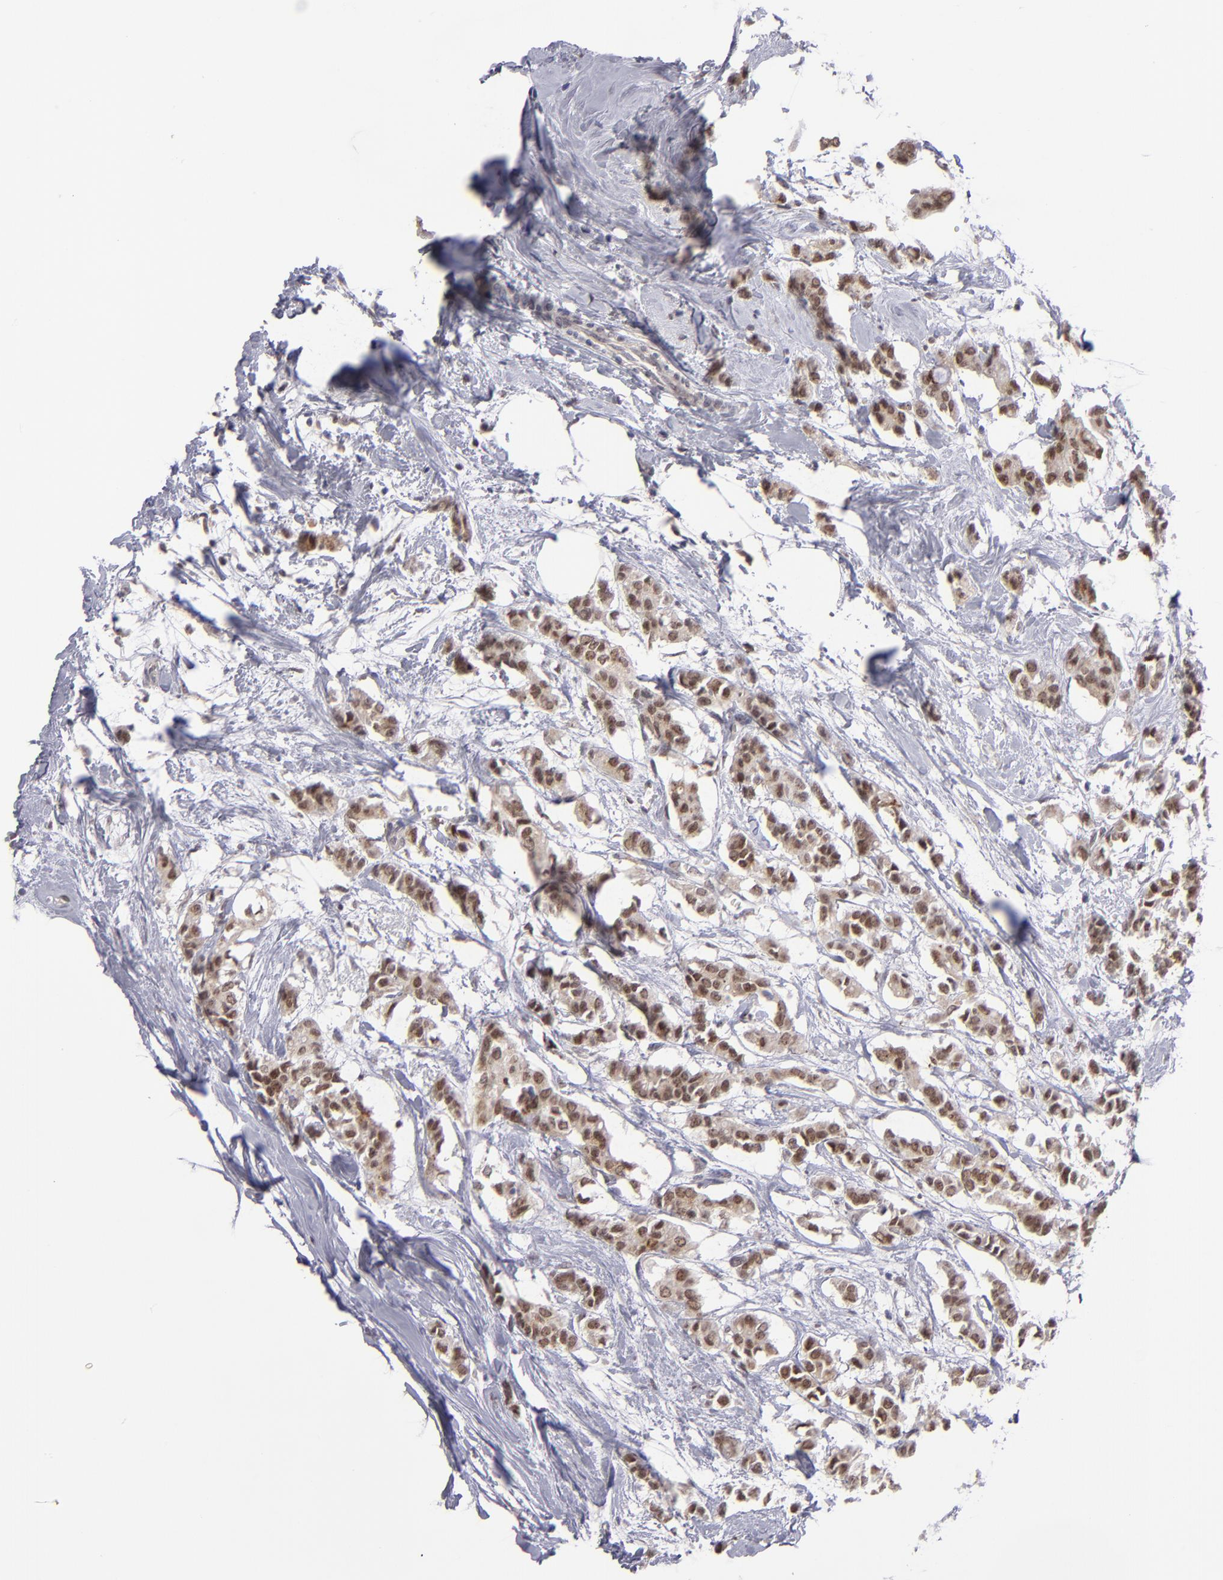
{"staining": {"intensity": "moderate", "quantity": ">75%", "location": "nuclear"}, "tissue": "breast cancer", "cell_type": "Tumor cells", "image_type": "cancer", "snomed": [{"axis": "morphology", "description": "Duct carcinoma"}, {"axis": "topography", "description": "Breast"}], "caption": "Breast cancer stained with DAB IHC reveals medium levels of moderate nuclear staining in approximately >75% of tumor cells. (DAB (3,3'-diaminobenzidine) IHC, brown staining for protein, blue staining for nuclei).", "gene": "RREB1", "patient": {"sex": "female", "age": 84}}